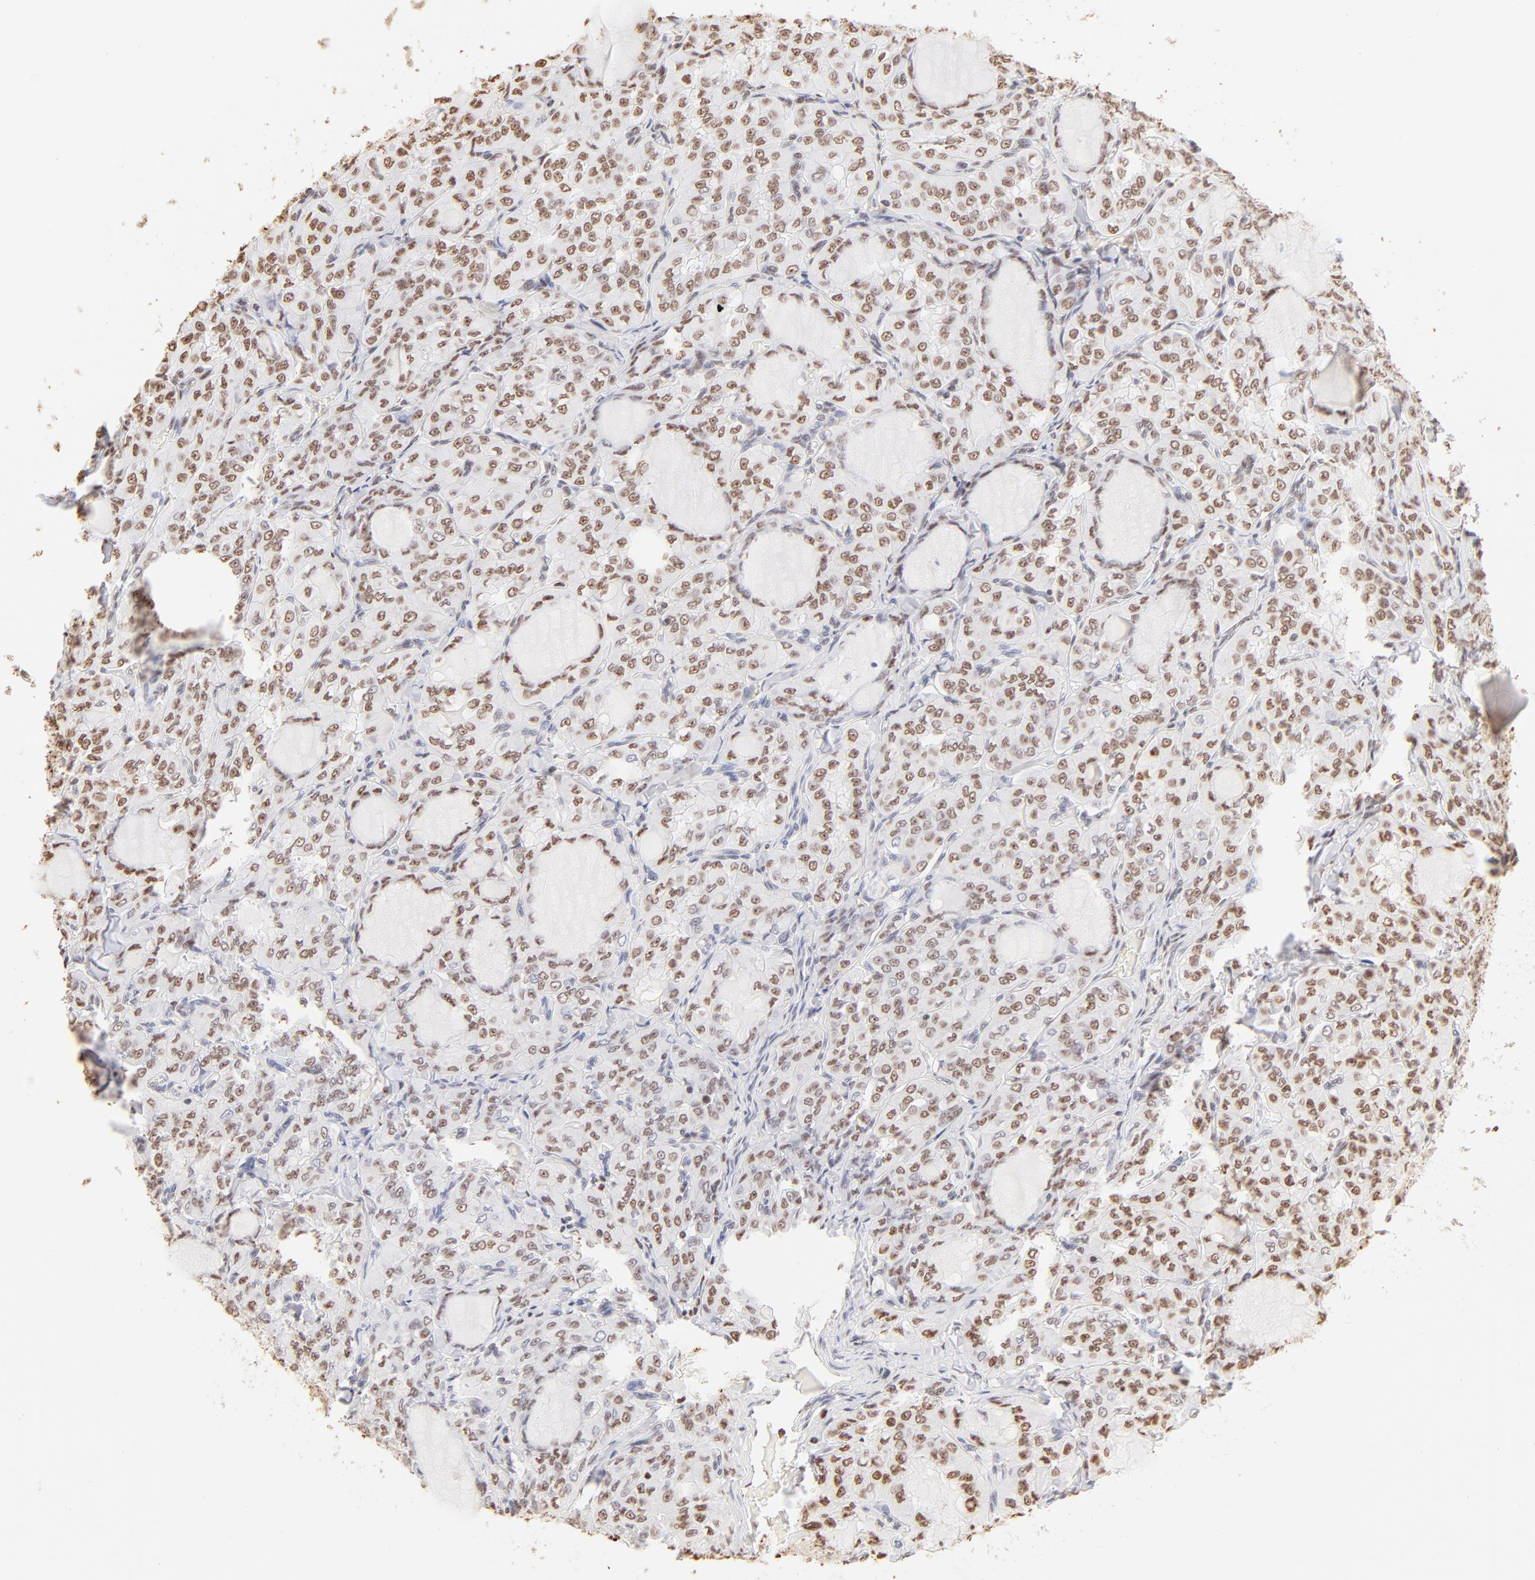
{"staining": {"intensity": "moderate", "quantity": ">75%", "location": "nuclear"}, "tissue": "thyroid cancer", "cell_type": "Tumor cells", "image_type": "cancer", "snomed": [{"axis": "morphology", "description": "Papillary adenocarcinoma, NOS"}, {"axis": "topography", "description": "Thyroid gland"}], "caption": "Immunohistochemical staining of human thyroid cancer (papillary adenocarcinoma) shows moderate nuclear protein expression in approximately >75% of tumor cells. Nuclei are stained in blue.", "gene": "ZNF540", "patient": {"sex": "male", "age": 20}}